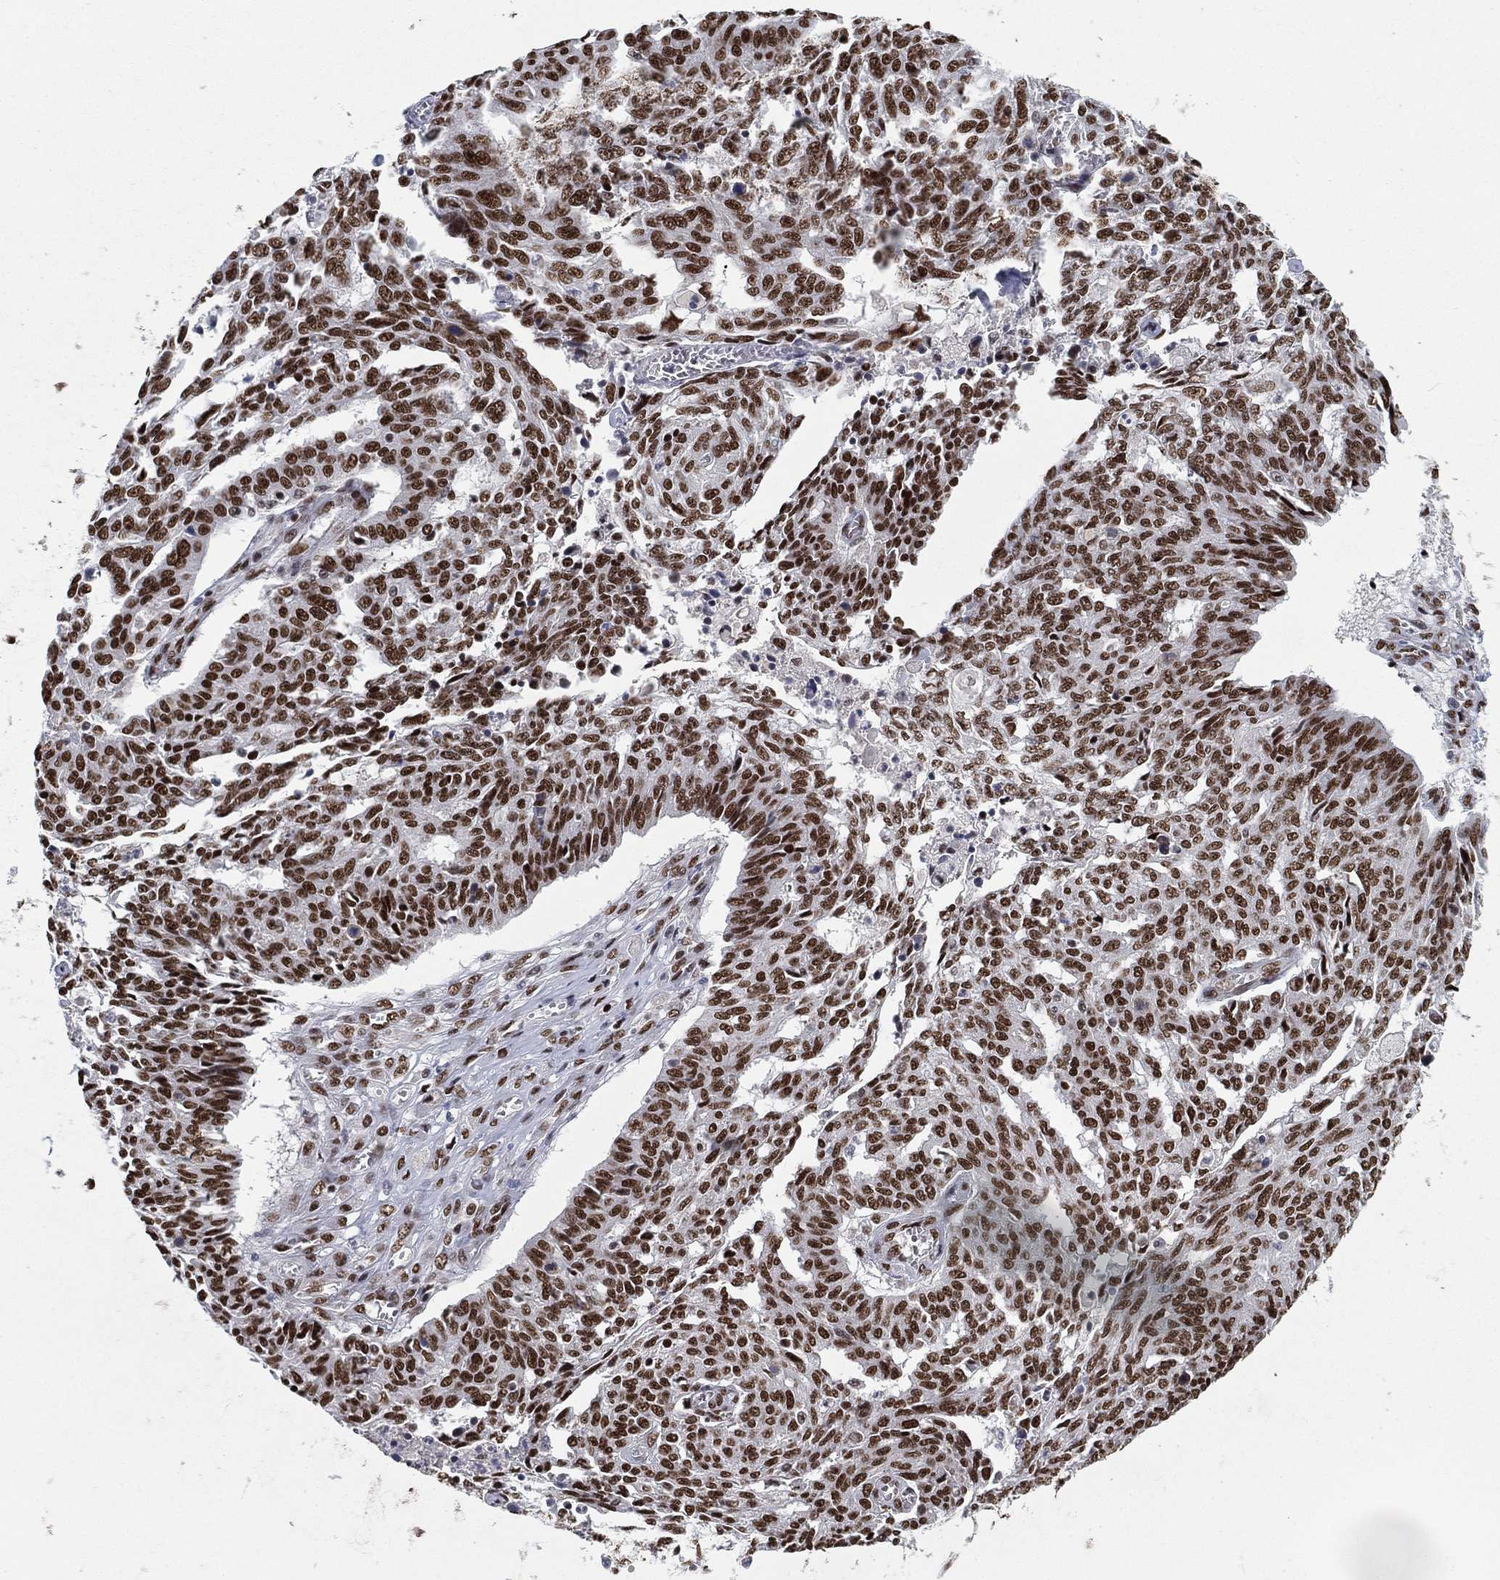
{"staining": {"intensity": "strong", "quantity": ">75%", "location": "nuclear"}, "tissue": "ovarian cancer", "cell_type": "Tumor cells", "image_type": "cancer", "snomed": [{"axis": "morphology", "description": "Cystadenocarcinoma, serous, NOS"}, {"axis": "topography", "description": "Ovary"}], "caption": "Strong nuclear expression for a protein is appreciated in approximately >75% of tumor cells of ovarian cancer using immunohistochemistry (IHC).", "gene": "DDX27", "patient": {"sex": "female", "age": 67}}